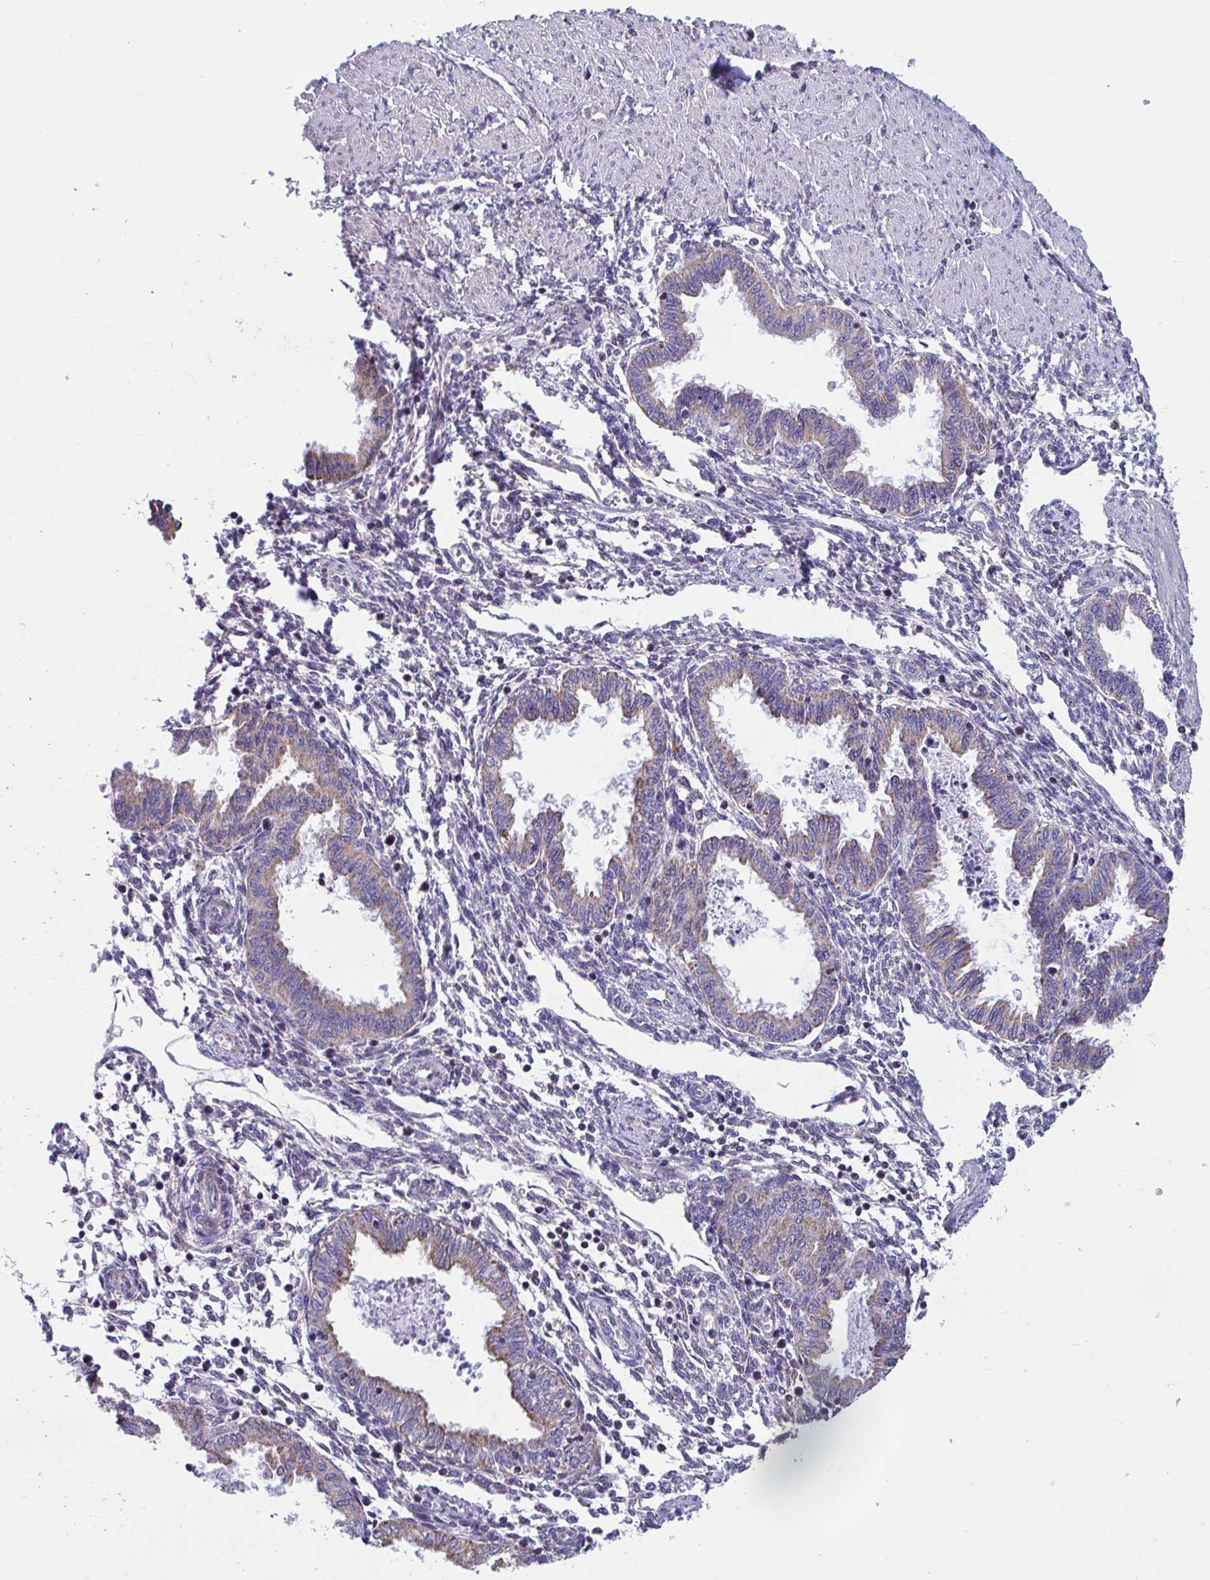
{"staining": {"intensity": "negative", "quantity": "none", "location": "none"}, "tissue": "endometrium", "cell_type": "Cells in endometrial stroma", "image_type": "normal", "snomed": [{"axis": "morphology", "description": "Normal tissue, NOS"}, {"axis": "topography", "description": "Endometrium"}], "caption": "The histopathology image displays no significant expression in cells in endometrial stroma of endometrium.", "gene": "OR13A1", "patient": {"sex": "female", "age": 33}}